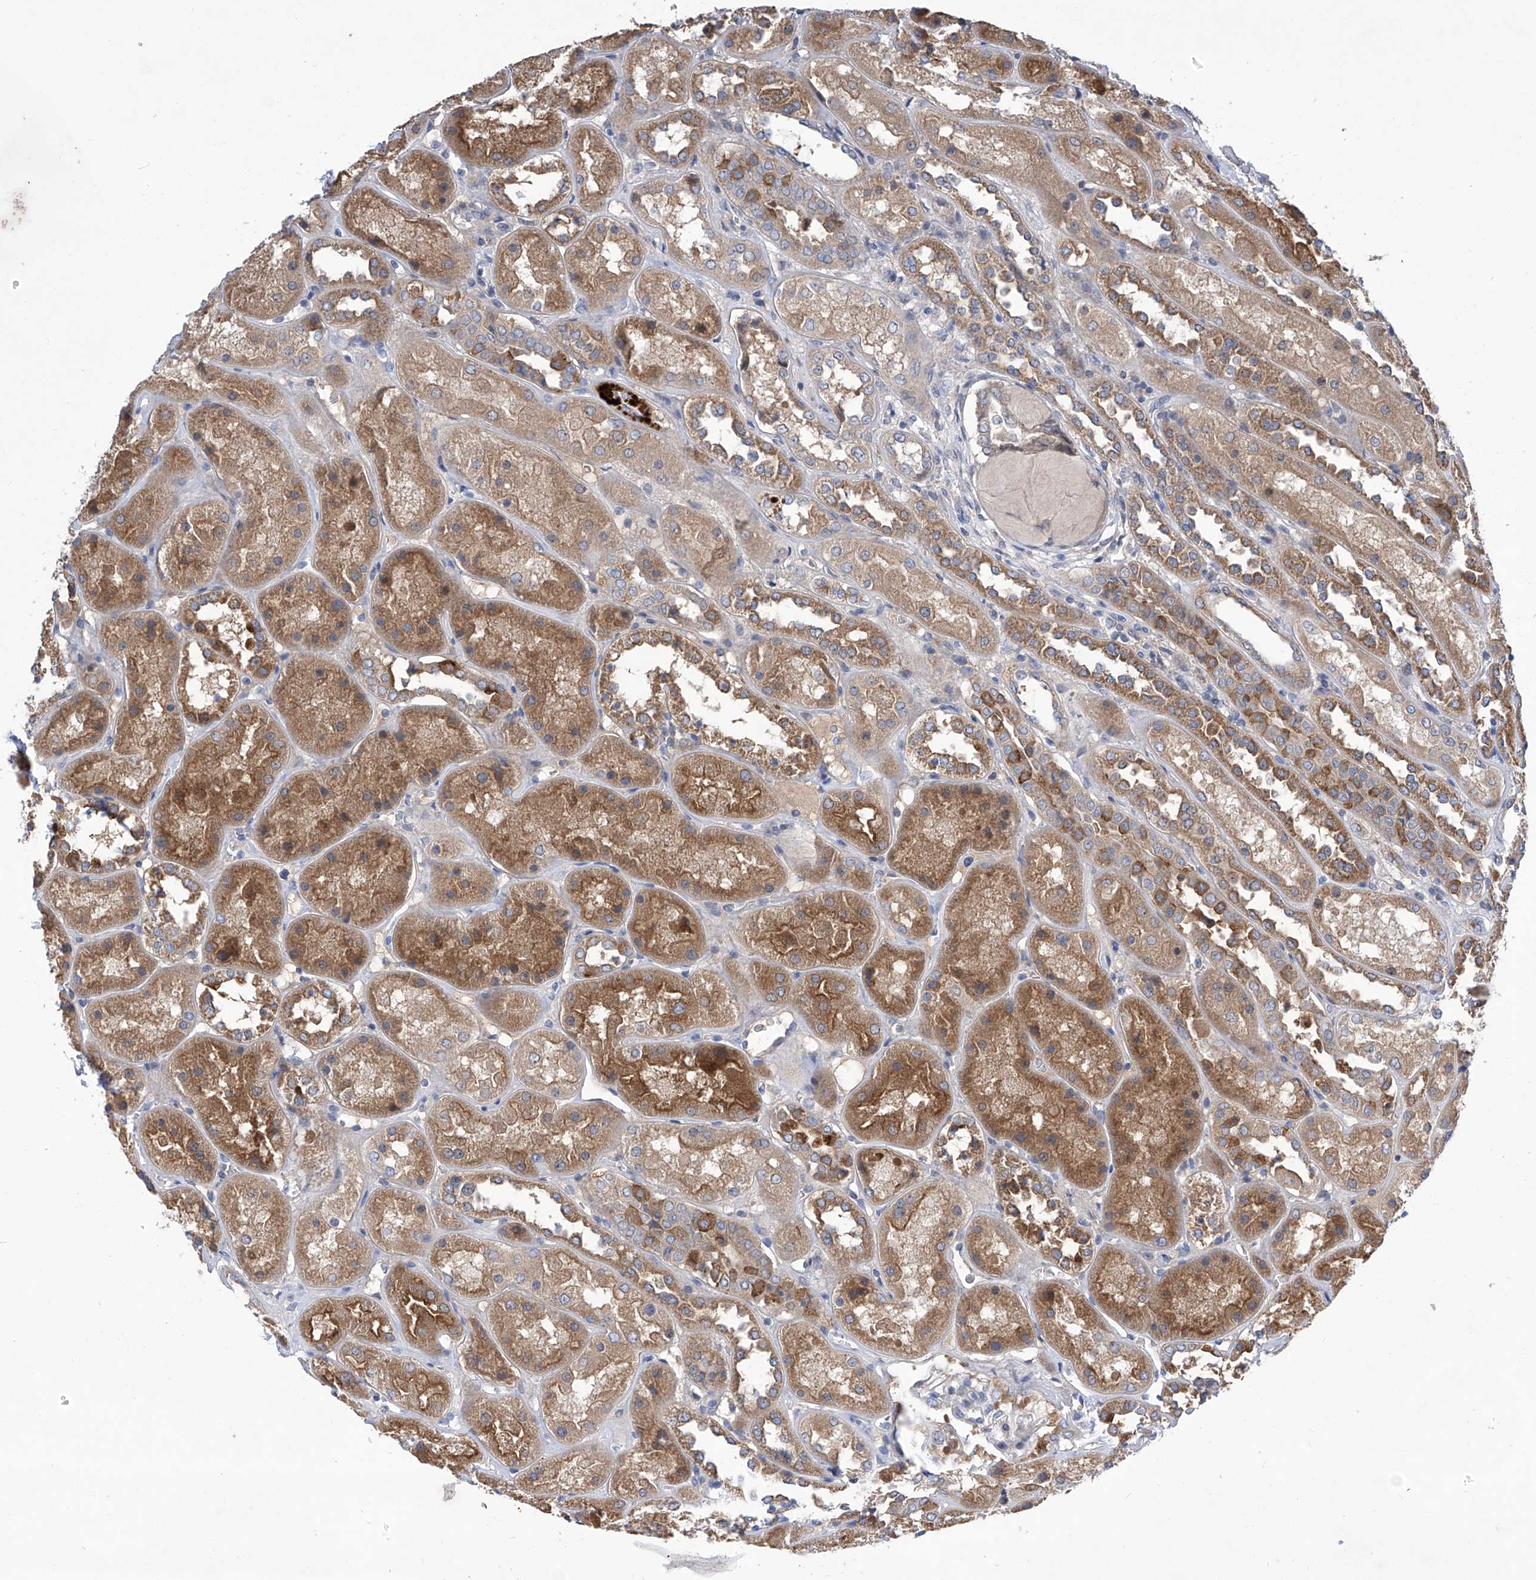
{"staining": {"intensity": "negative", "quantity": "none", "location": "none"}, "tissue": "kidney", "cell_type": "Cells in glomeruli", "image_type": "normal", "snomed": [{"axis": "morphology", "description": "Normal tissue, NOS"}, {"axis": "topography", "description": "Kidney"}], "caption": "Immunohistochemistry image of normal kidney stained for a protein (brown), which reveals no staining in cells in glomeruli.", "gene": "SRBD1", "patient": {"sex": "male", "age": 70}}